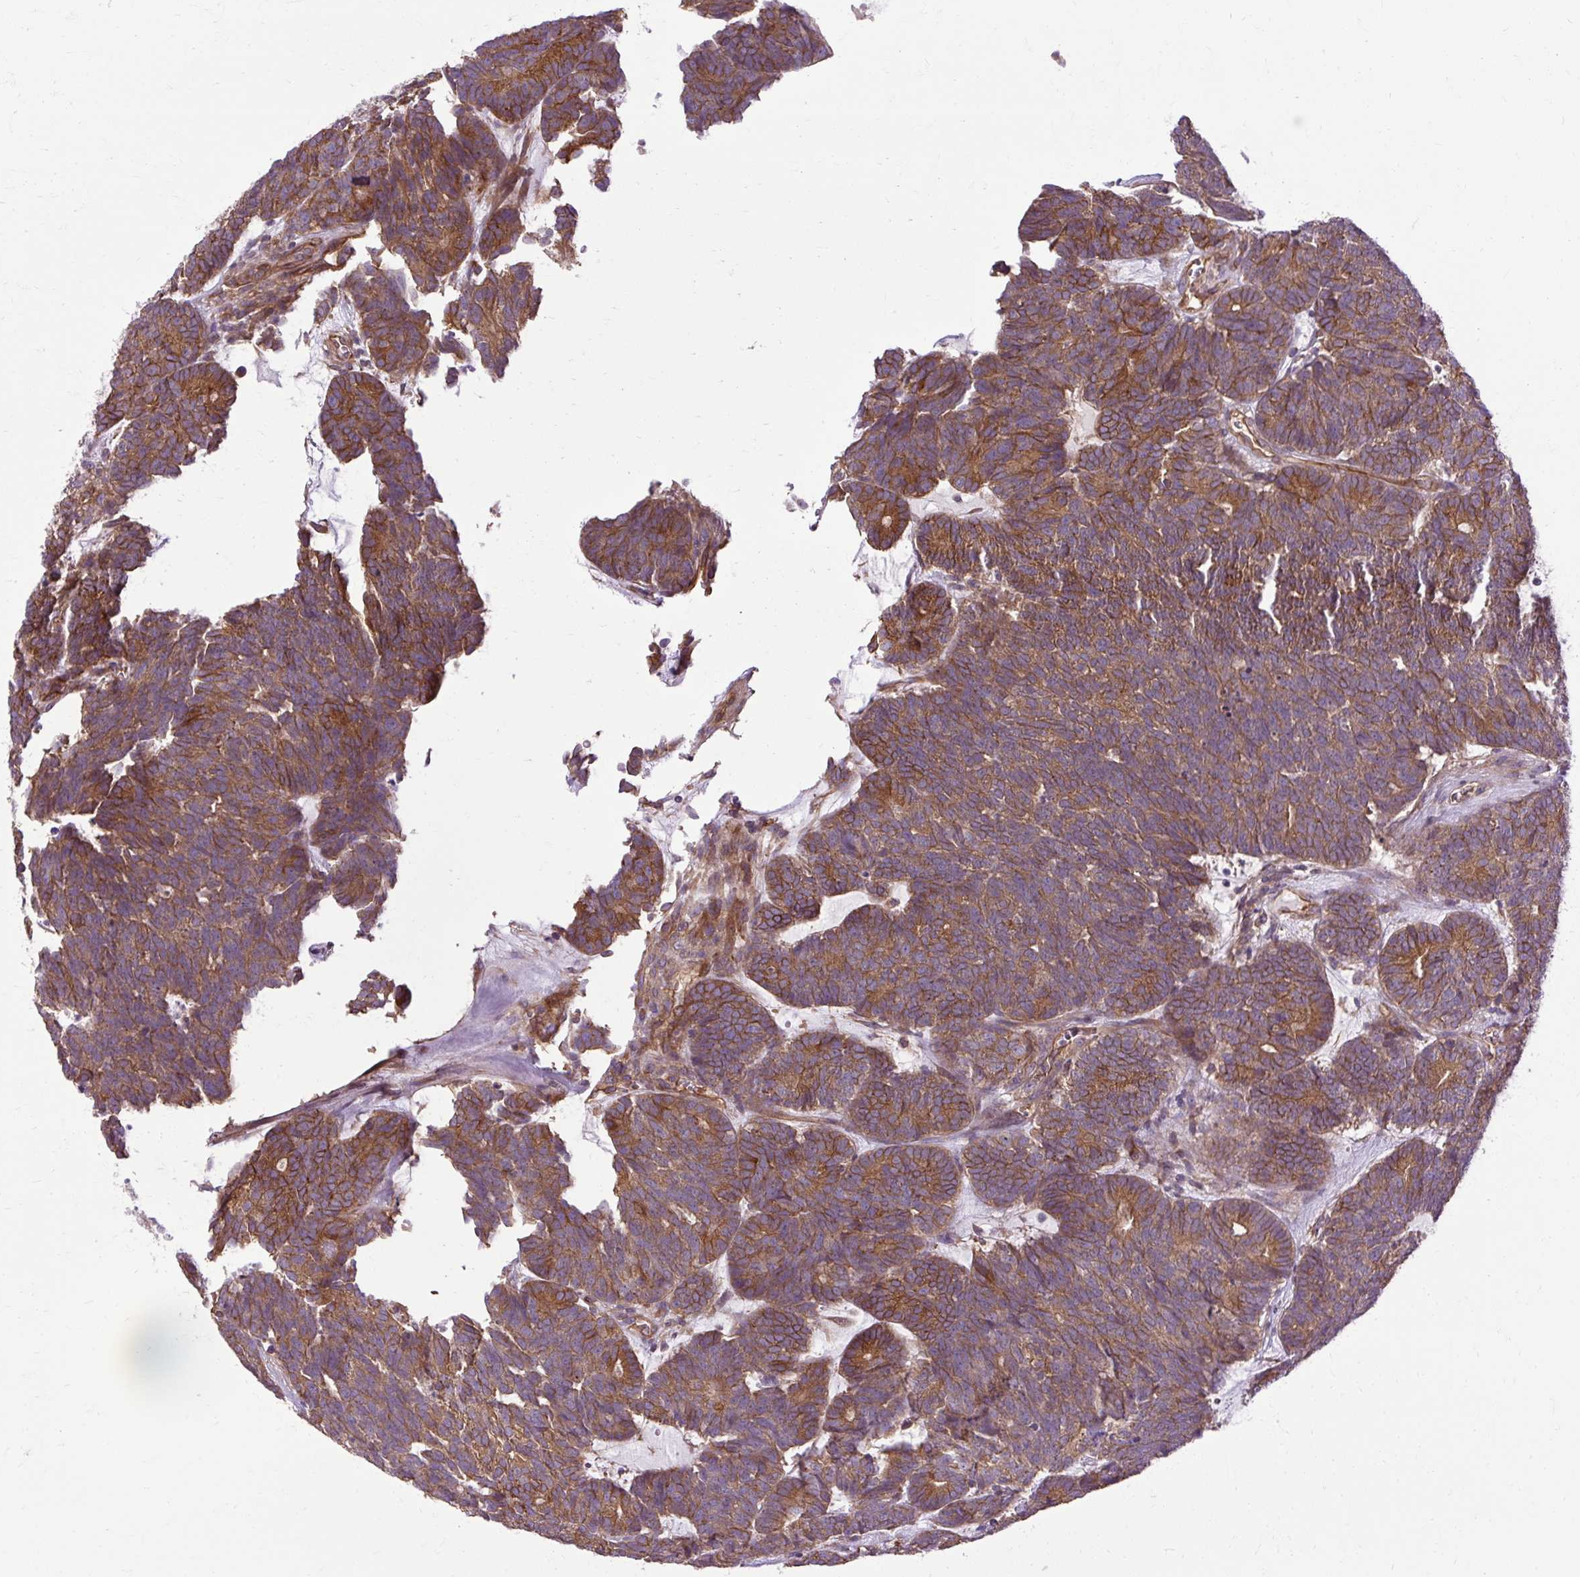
{"staining": {"intensity": "moderate", "quantity": ">75%", "location": "cytoplasmic/membranous"}, "tissue": "head and neck cancer", "cell_type": "Tumor cells", "image_type": "cancer", "snomed": [{"axis": "morphology", "description": "Adenocarcinoma, NOS"}, {"axis": "topography", "description": "Head-Neck"}], "caption": "A histopathology image of head and neck adenocarcinoma stained for a protein exhibits moderate cytoplasmic/membranous brown staining in tumor cells.", "gene": "CCDC93", "patient": {"sex": "female", "age": 81}}